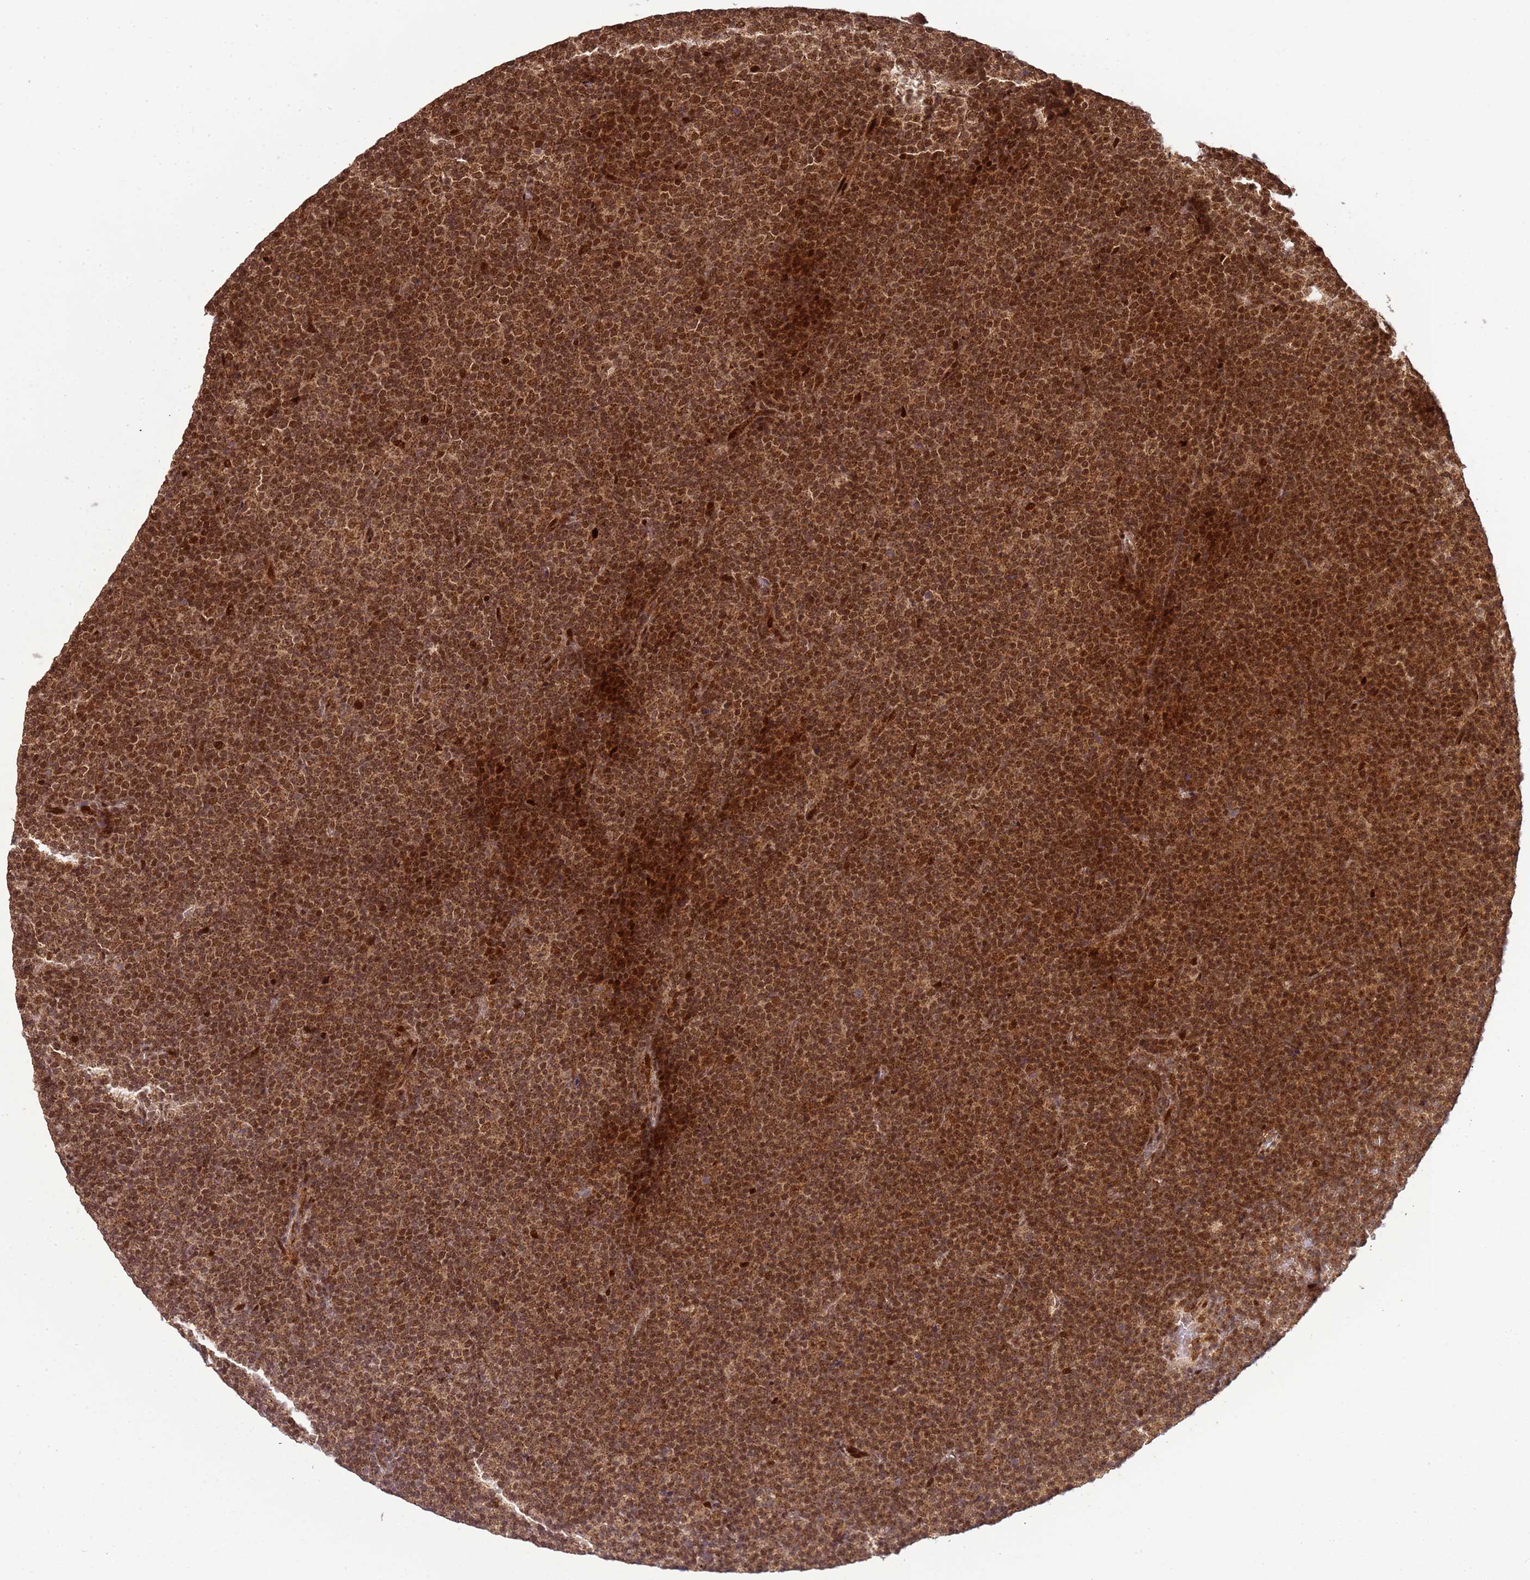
{"staining": {"intensity": "moderate", "quantity": ">75%", "location": "nuclear"}, "tissue": "lymphoma", "cell_type": "Tumor cells", "image_type": "cancer", "snomed": [{"axis": "morphology", "description": "Malignant lymphoma, non-Hodgkin's type, Low grade"}, {"axis": "topography", "description": "Lymph node"}], "caption": "Low-grade malignant lymphoma, non-Hodgkin's type tissue displays moderate nuclear positivity in approximately >75% of tumor cells, visualized by immunohistochemistry.", "gene": "PEX14", "patient": {"sex": "female", "age": 67}}